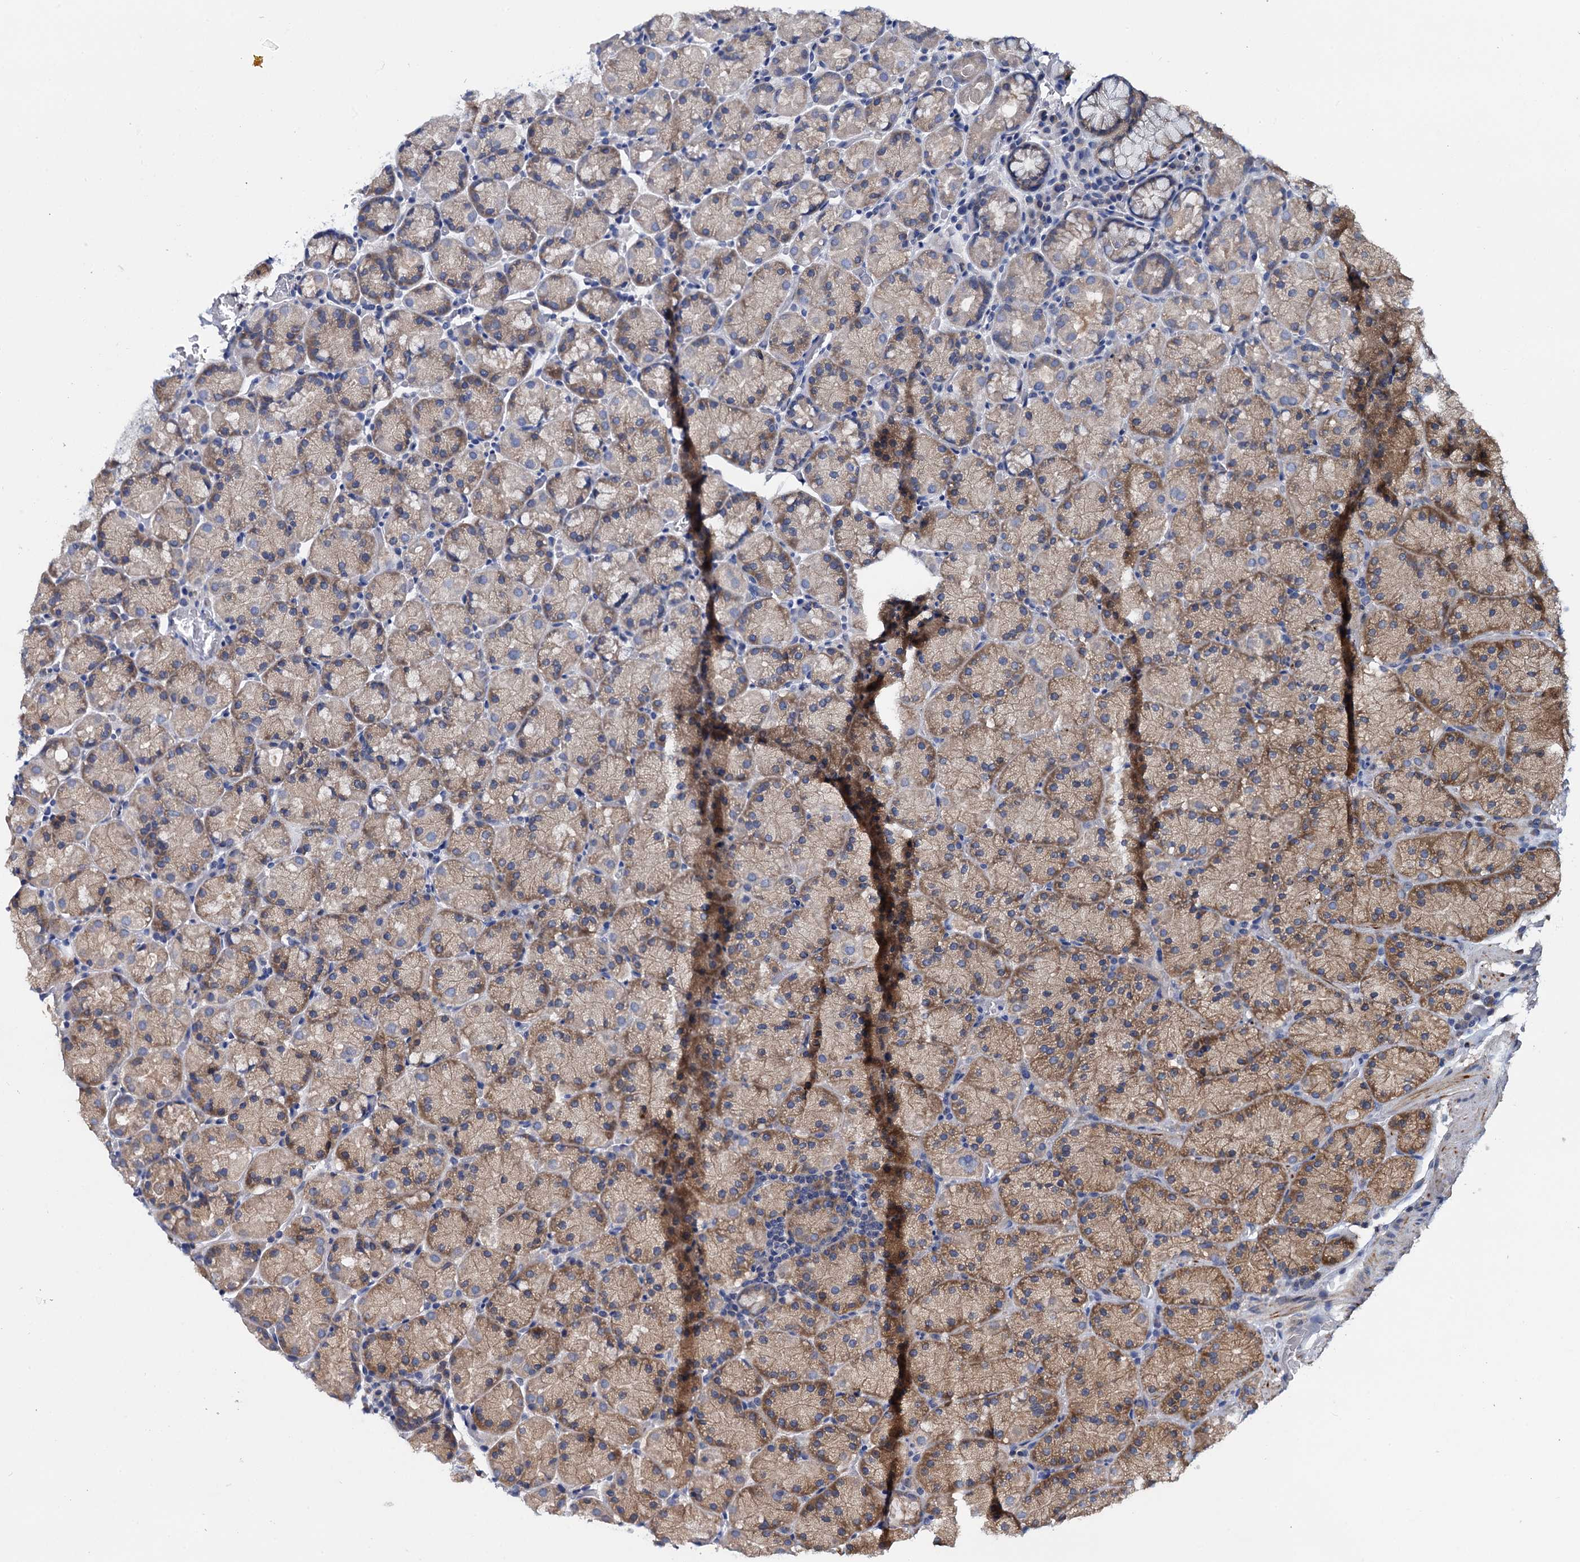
{"staining": {"intensity": "moderate", "quantity": ">75%", "location": "cytoplasmic/membranous"}, "tissue": "stomach", "cell_type": "Glandular cells", "image_type": "normal", "snomed": [{"axis": "morphology", "description": "Normal tissue, NOS"}, {"axis": "topography", "description": "Stomach, upper"}, {"axis": "topography", "description": "Stomach, lower"}], "caption": "Moderate cytoplasmic/membranous protein expression is seen in about >75% of glandular cells in stomach. Ihc stains the protein in brown and the nuclei are stained blue.", "gene": "CEP192", "patient": {"sex": "male", "age": 80}}